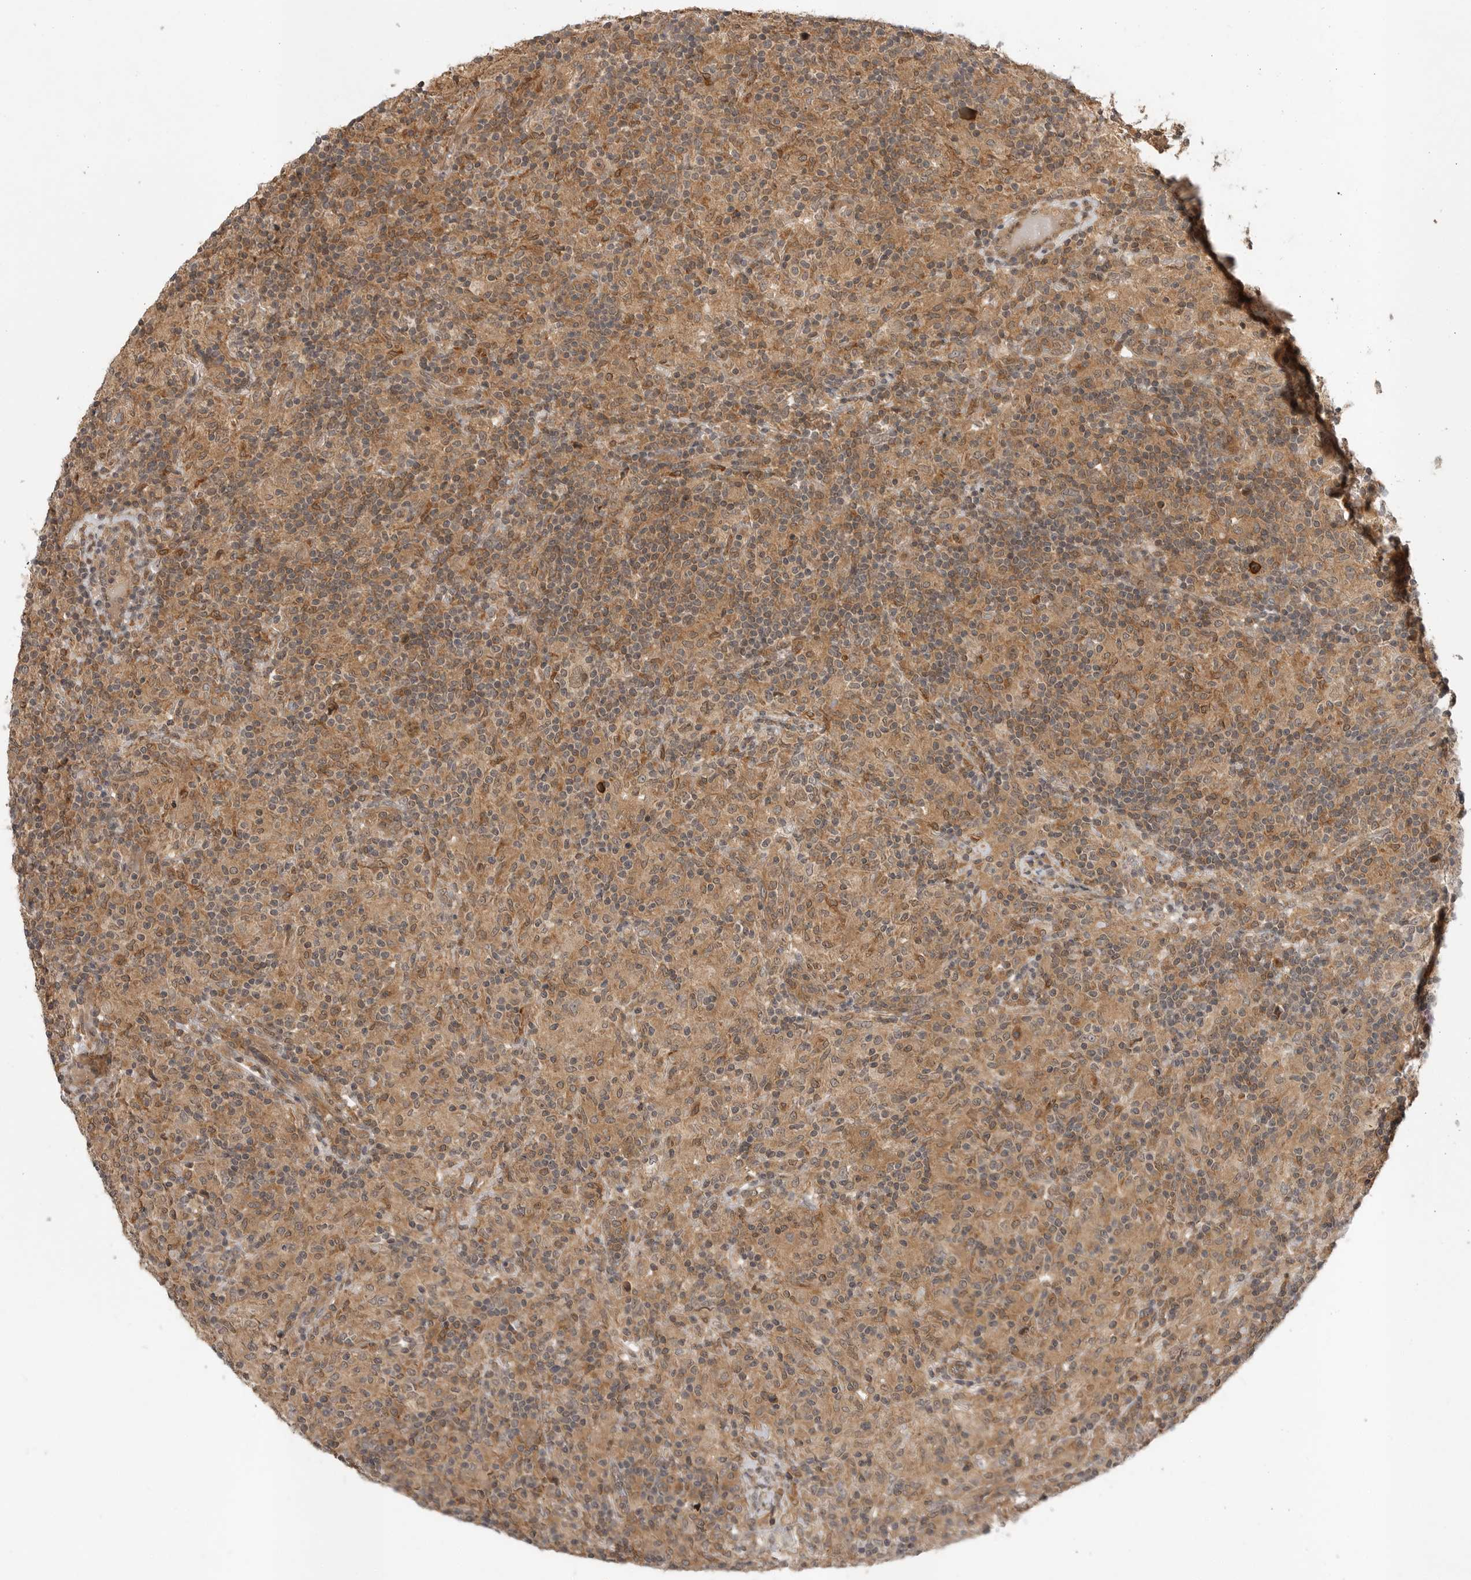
{"staining": {"intensity": "moderate", "quantity": ">75%", "location": "cytoplasmic/membranous"}, "tissue": "lymphoma", "cell_type": "Tumor cells", "image_type": "cancer", "snomed": [{"axis": "morphology", "description": "Hodgkin's disease, NOS"}, {"axis": "topography", "description": "Lymph node"}], "caption": "There is medium levels of moderate cytoplasmic/membranous positivity in tumor cells of Hodgkin's disease, as demonstrated by immunohistochemical staining (brown color).", "gene": "OSBPL9", "patient": {"sex": "male", "age": 70}}